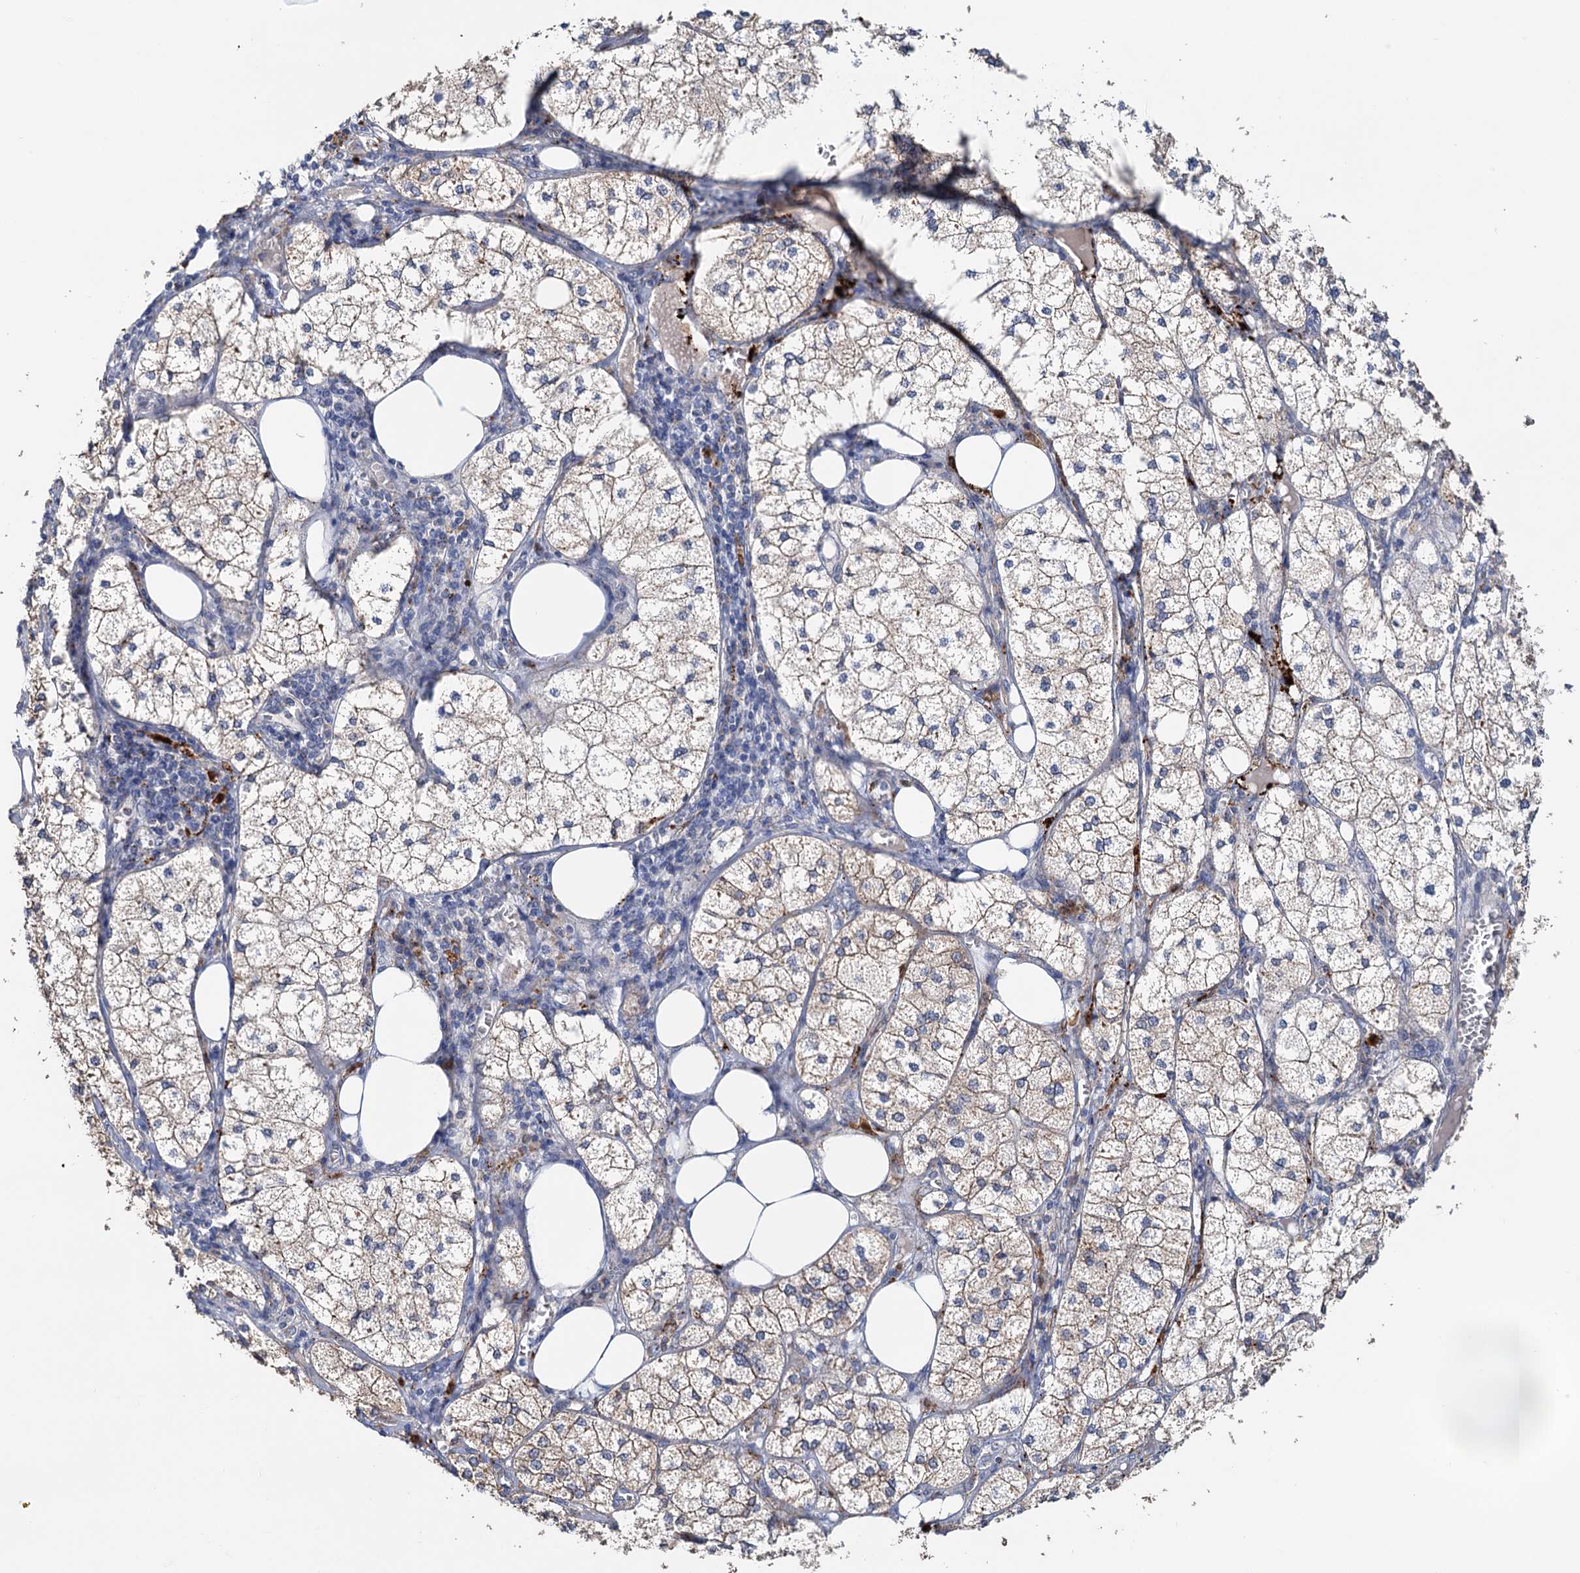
{"staining": {"intensity": "weak", "quantity": "25%-75%", "location": "cytoplasmic/membranous,nuclear"}, "tissue": "adrenal gland", "cell_type": "Glandular cells", "image_type": "normal", "snomed": [{"axis": "morphology", "description": "Normal tissue, NOS"}, {"axis": "topography", "description": "Adrenal gland"}], "caption": "IHC of benign human adrenal gland demonstrates low levels of weak cytoplasmic/membranous,nuclear positivity in approximately 25%-75% of glandular cells. (DAB IHC with brightfield microscopy, high magnification).", "gene": "C2CD3", "patient": {"sex": "female", "age": 61}}